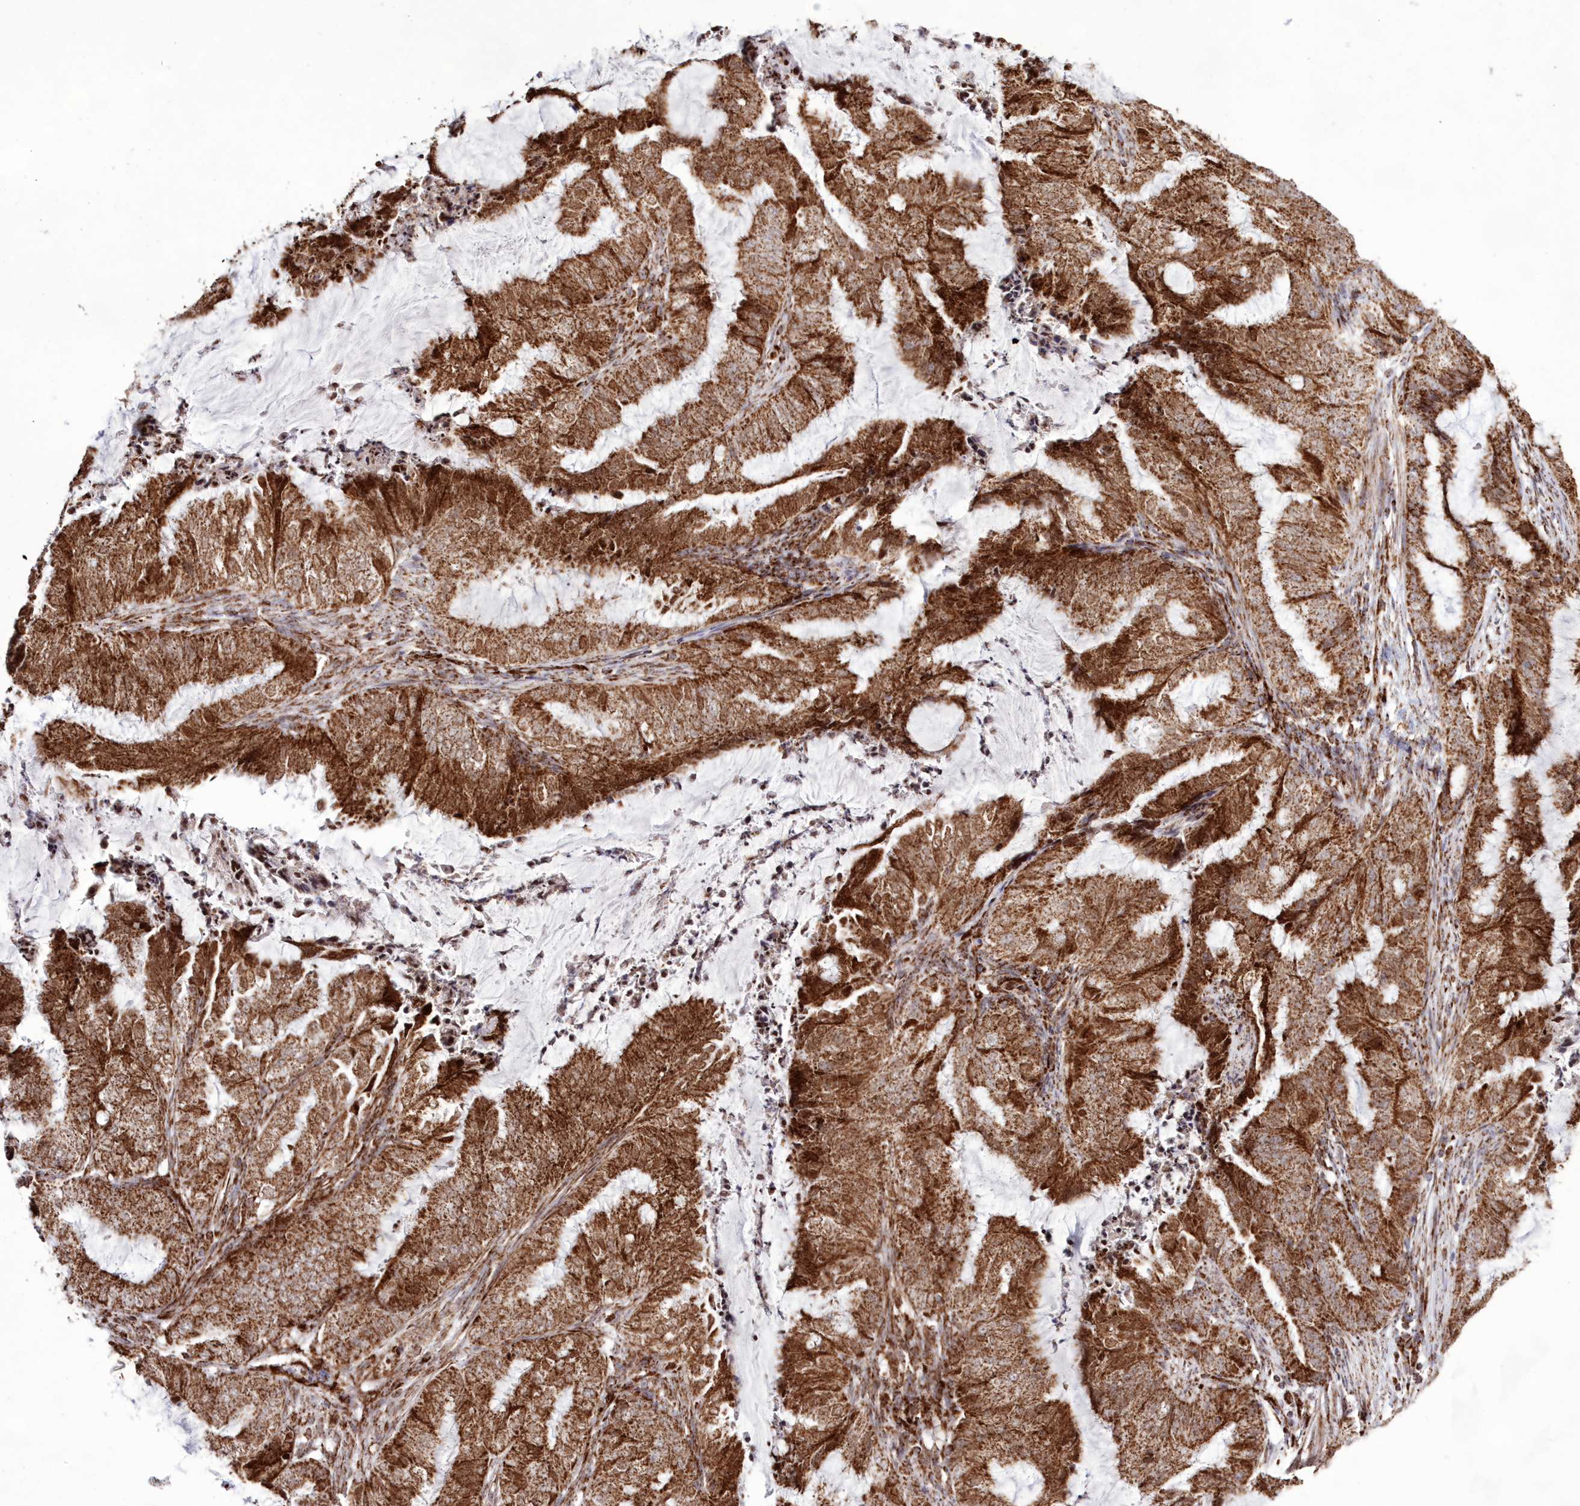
{"staining": {"intensity": "strong", "quantity": ">75%", "location": "cytoplasmic/membranous"}, "tissue": "endometrial cancer", "cell_type": "Tumor cells", "image_type": "cancer", "snomed": [{"axis": "morphology", "description": "Adenocarcinoma, NOS"}, {"axis": "topography", "description": "Endometrium"}], "caption": "Approximately >75% of tumor cells in endometrial cancer show strong cytoplasmic/membranous protein staining as visualized by brown immunohistochemical staining.", "gene": "HADHB", "patient": {"sex": "female", "age": 51}}